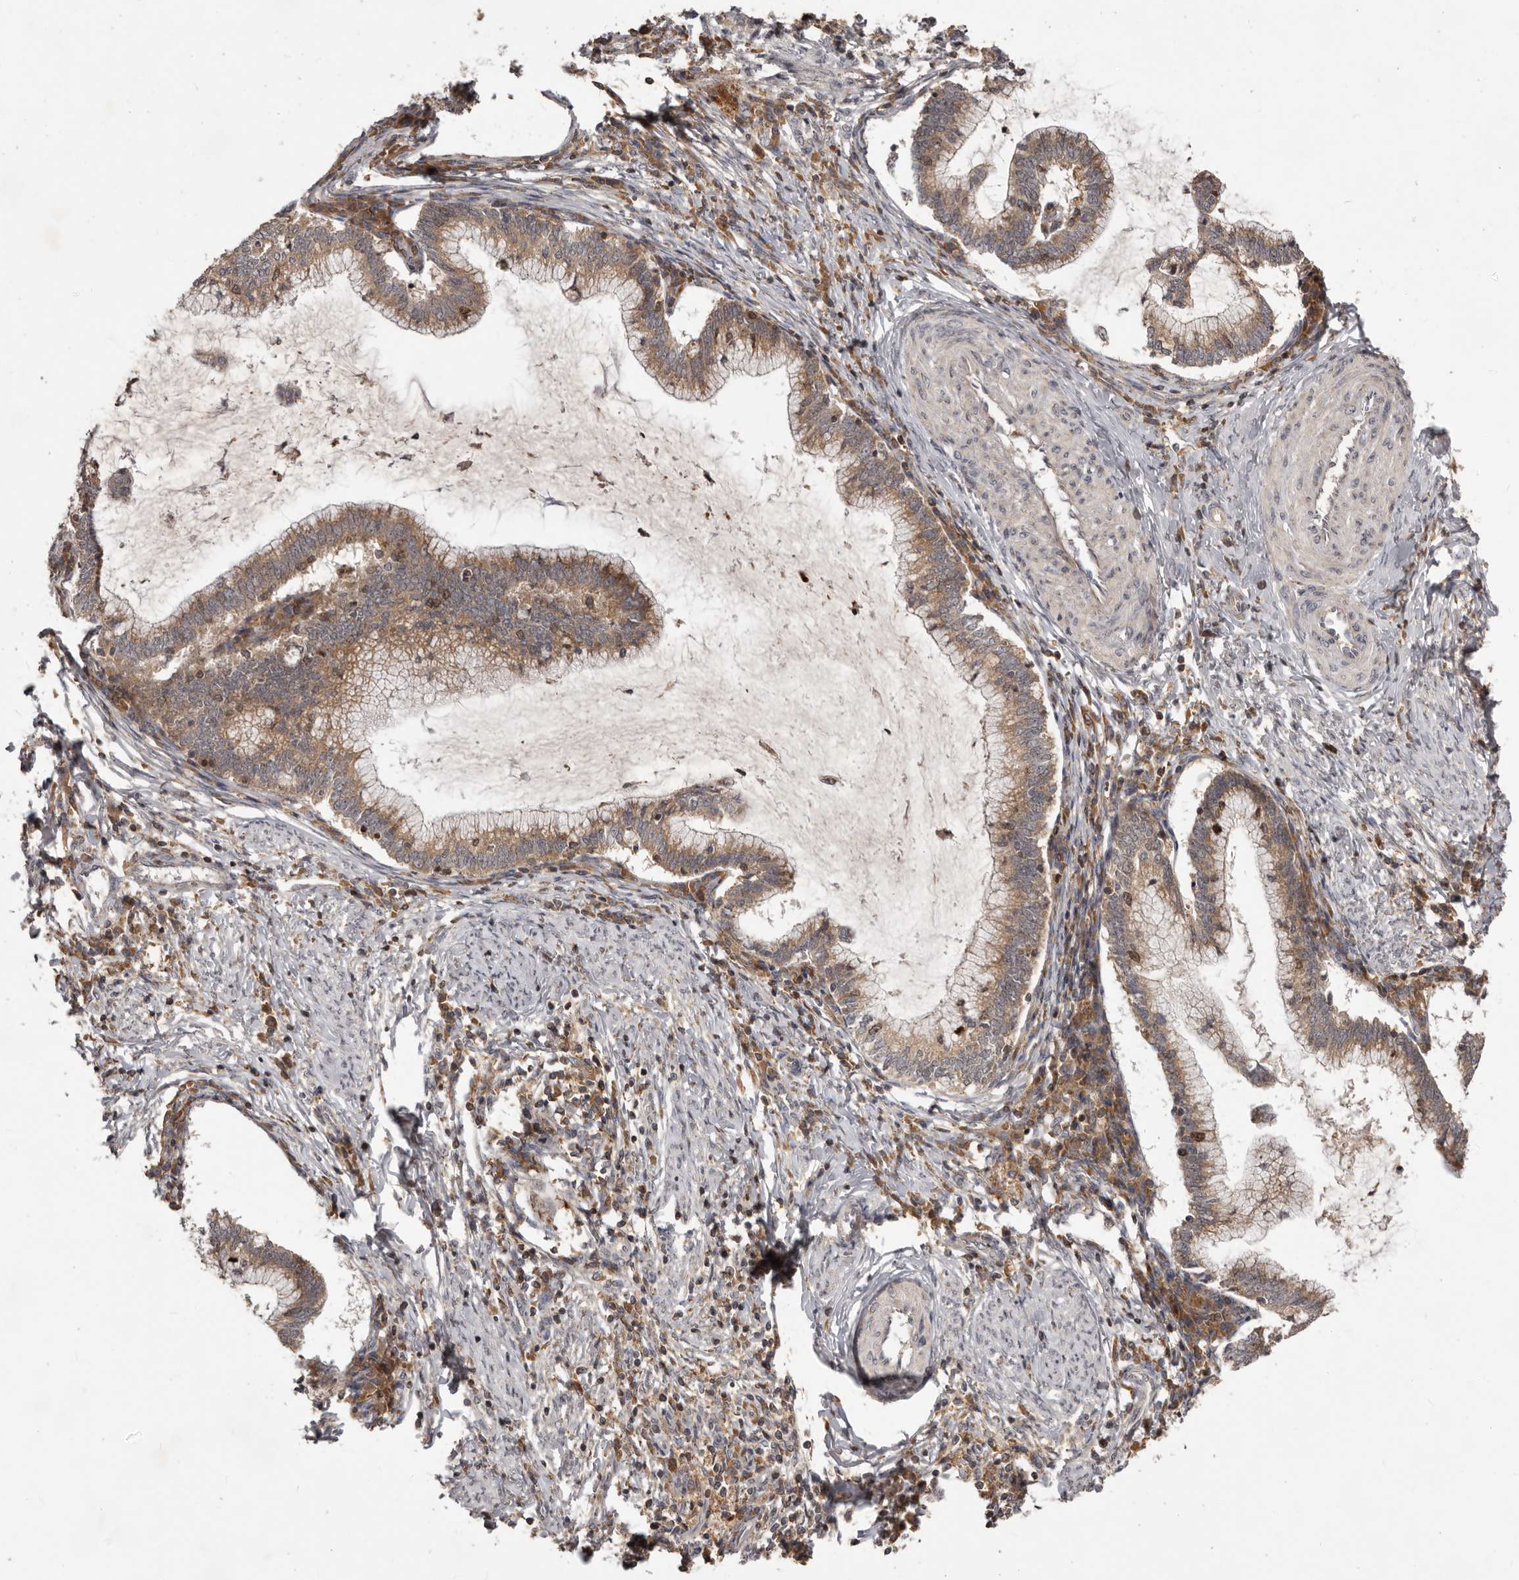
{"staining": {"intensity": "moderate", "quantity": "25%-75%", "location": "cytoplasmic/membranous"}, "tissue": "cervical cancer", "cell_type": "Tumor cells", "image_type": "cancer", "snomed": [{"axis": "morphology", "description": "Adenocarcinoma, NOS"}, {"axis": "topography", "description": "Cervix"}], "caption": "Adenocarcinoma (cervical) stained for a protein exhibits moderate cytoplasmic/membranous positivity in tumor cells. (DAB = brown stain, brightfield microscopy at high magnification).", "gene": "RNF187", "patient": {"sex": "female", "age": 36}}